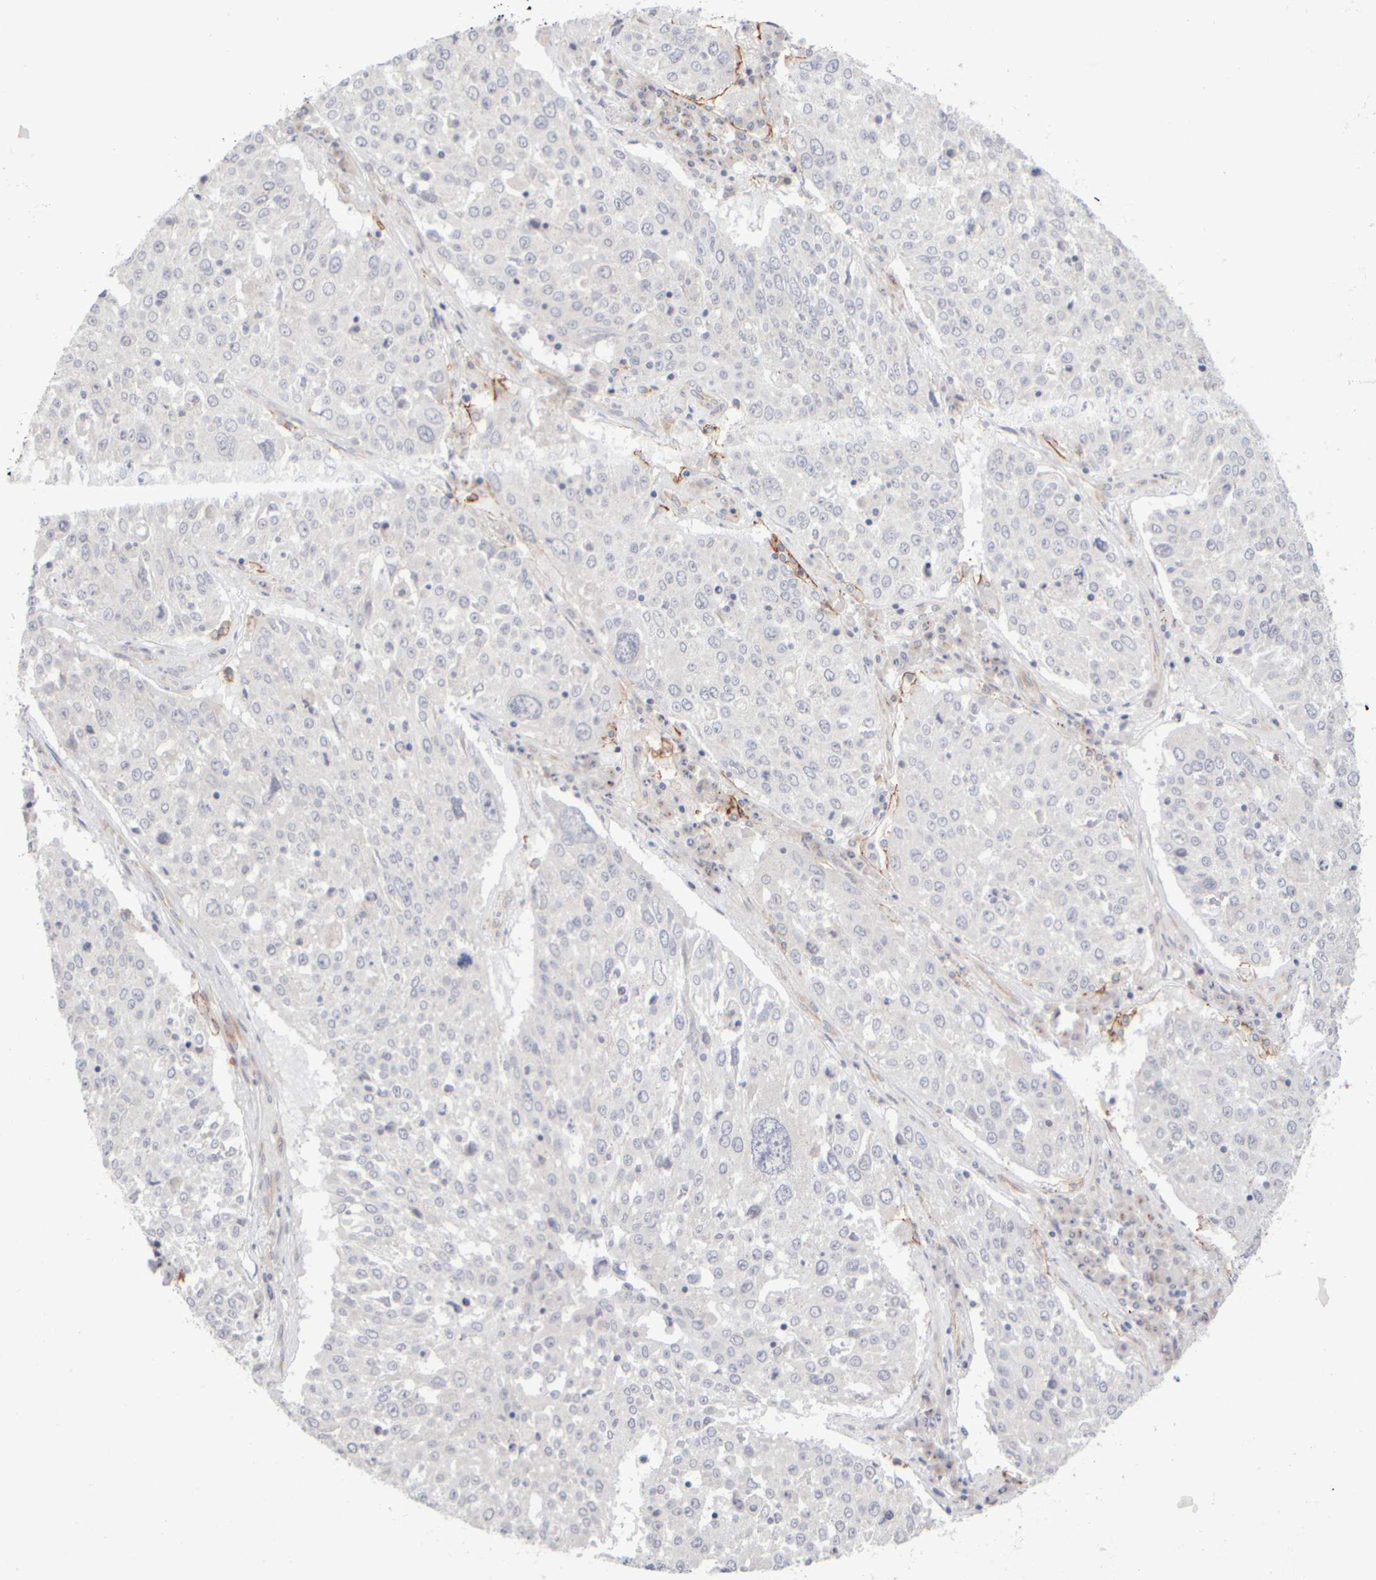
{"staining": {"intensity": "negative", "quantity": "none", "location": "none"}, "tissue": "lung cancer", "cell_type": "Tumor cells", "image_type": "cancer", "snomed": [{"axis": "morphology", "description": "Squamous cell carcinoma, NOS"}, {"axis": "topography", "description": "Lung"}], "caption": "DAB immunohistochemical staining of human lung squamous cell carcinoma shows no significant positivity in tumor cells.", "gene": "GOPC", "patient": {"sex": "male", "age": 65}}